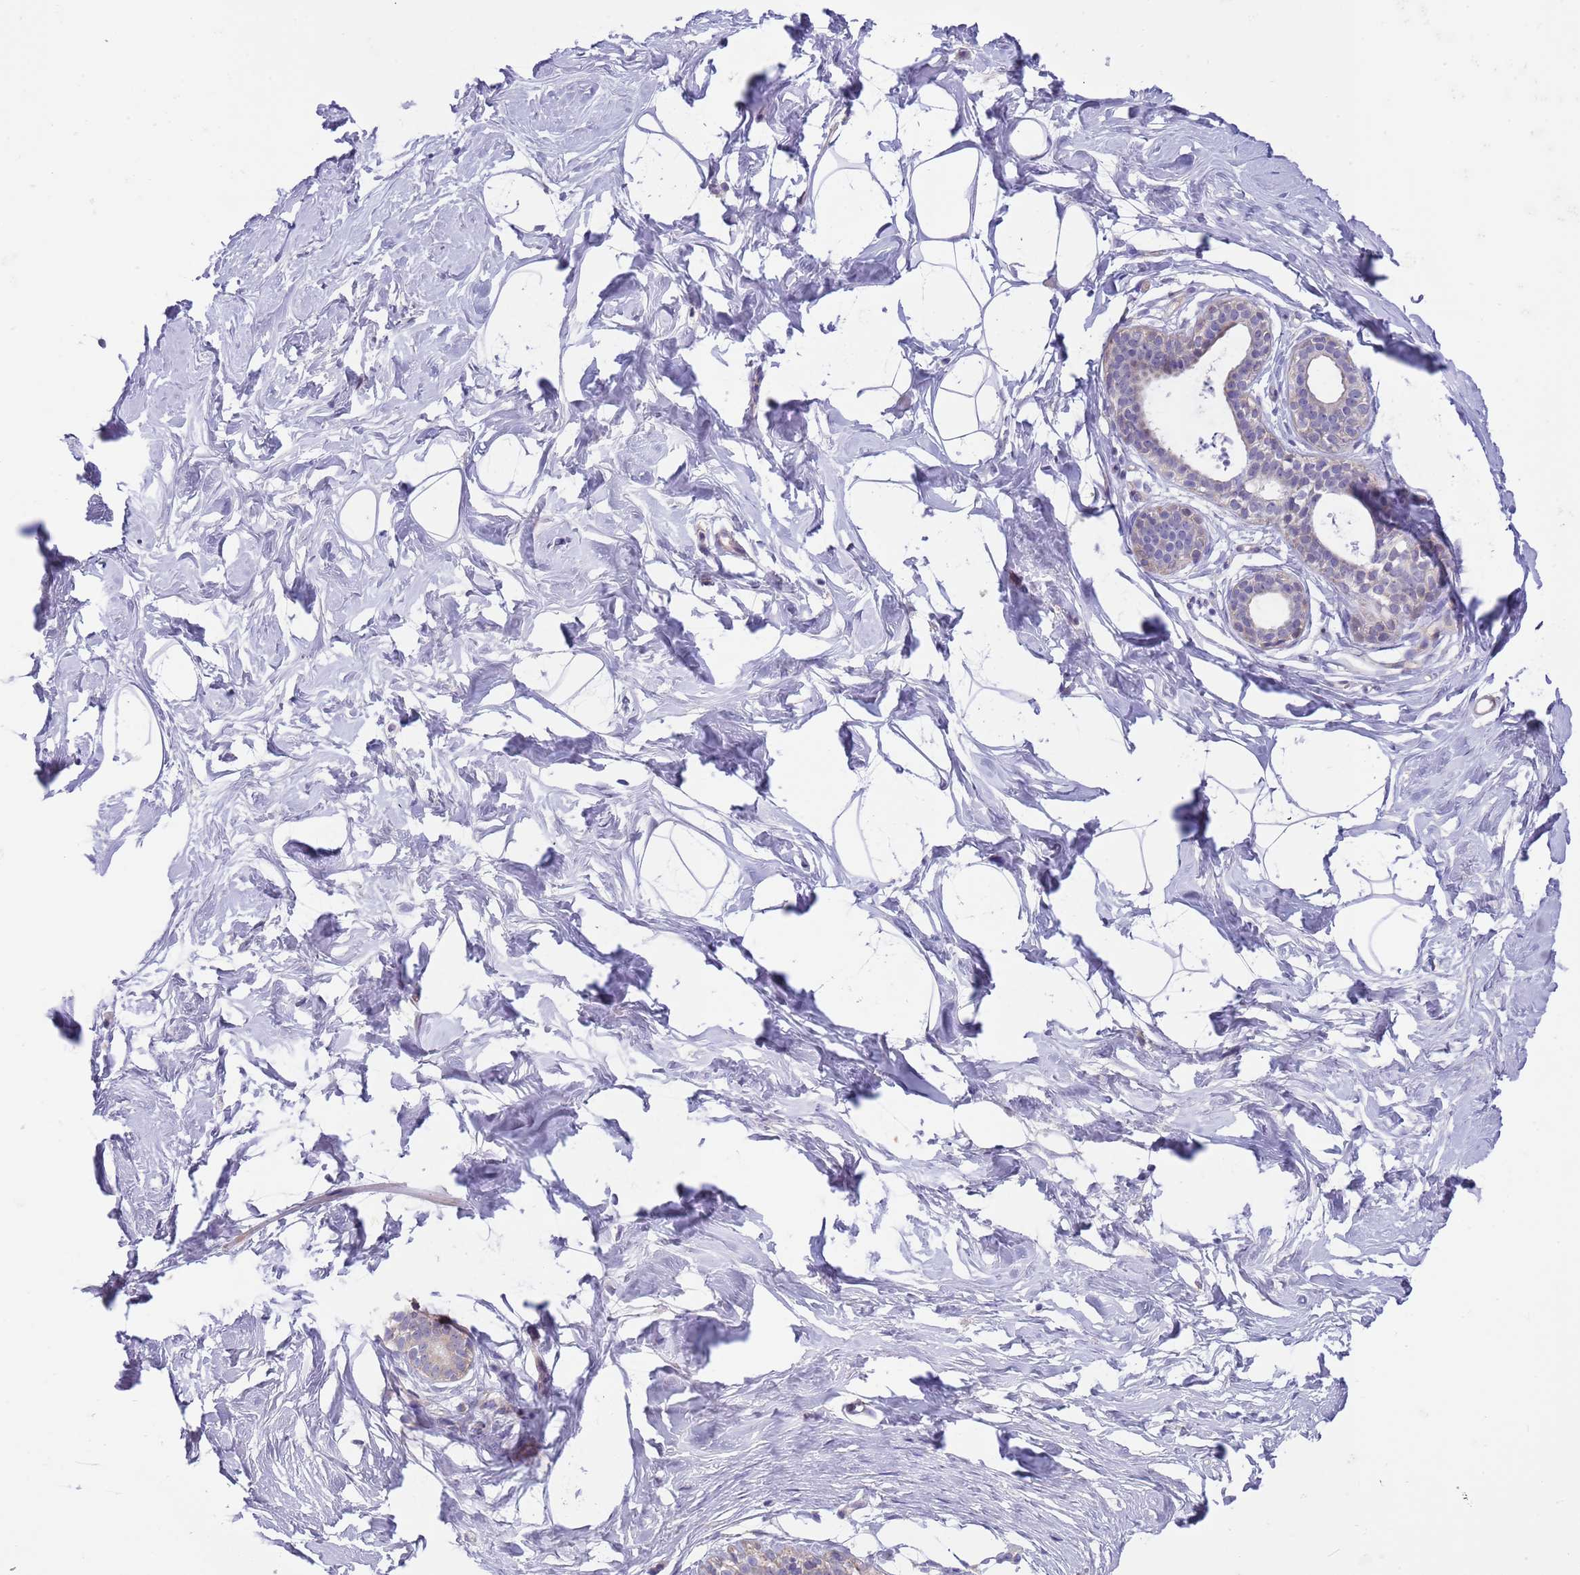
{"staining": {"intensity": "negative", "quantity": "none", "location": "none"}, "tissue": "breast", "cell_type": "Adipocytes", "image_type": "normal", "snomed": [{"axis": "morphology", "description": "Normal tissue, NOS"}, {"axis": "morphology", "description": "Adenoma, NOS"}, {"axis": "topography", "description": "Breast"}], "caption": "The photomicrograph demonstrates no significant staining in adipocytes of breast. (IHC, brightfield microscopy, high magnification).", "gene": "CABYR", "patient": {"sex": "female", "age": 23}}